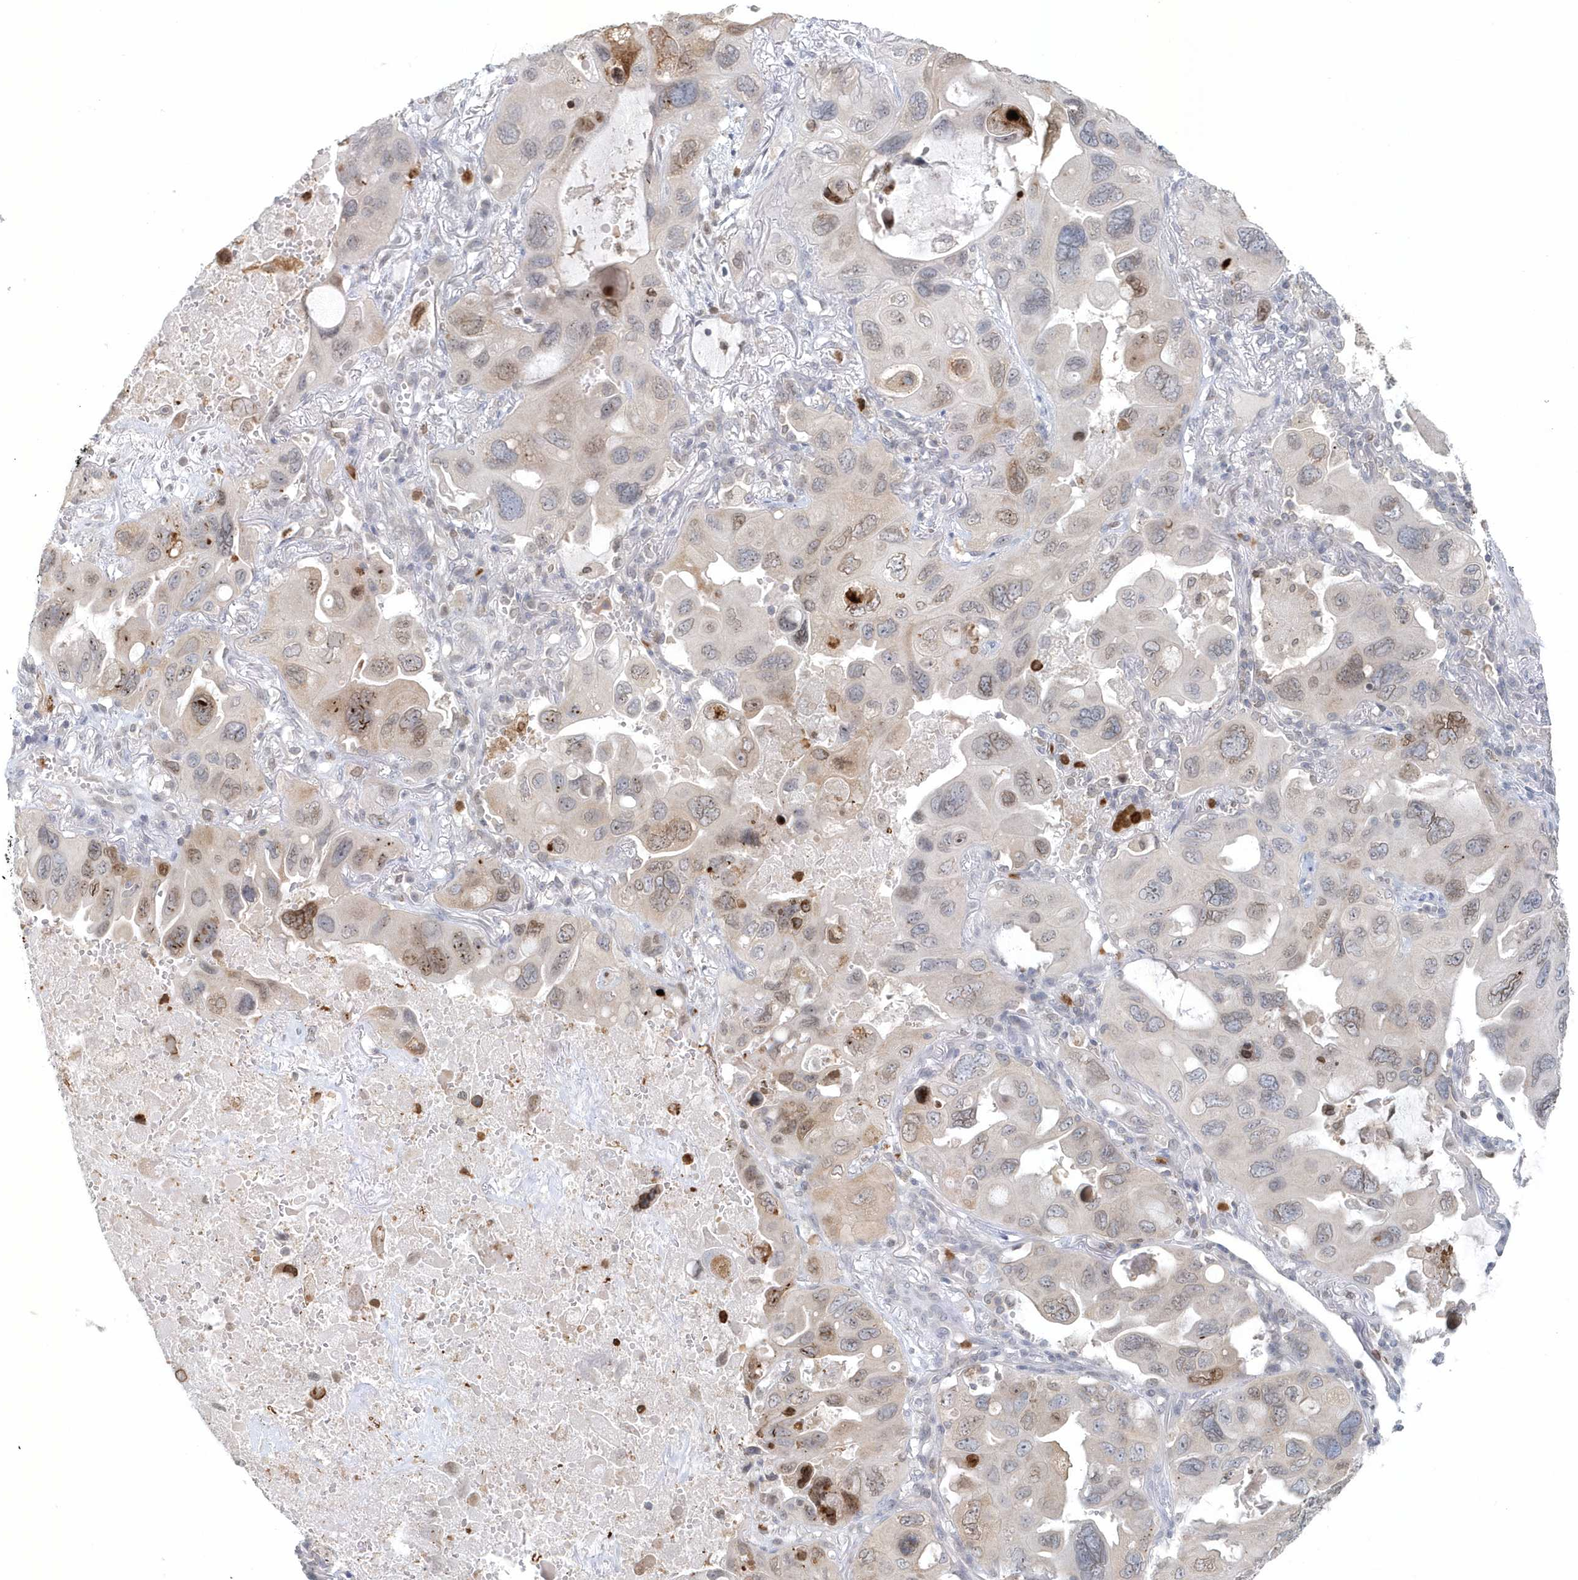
{"staining": {"intensity": "moderate", "quantity": "25%-75%", "location": "cytoplasmic/membranous,nuclear"}, "tissue": "lung cancer", "cell_type": "Tumor cells", "image_type": "cancer", "snomed": [{"axis": "morphology", "description": "Squamous cell carcinoma, NOS"}, {"axis": "topography", "description": "Lung"}], "caption": "This photomicrograph reveals immunohistochemistry staining of lung cancer, with medium moderate cytoplasmic/membranous and nuclear positivity in approximately 25%-75% of tumor cells.", "gene": "NUP54", "patient": {"sex": "female", "age": 73}}